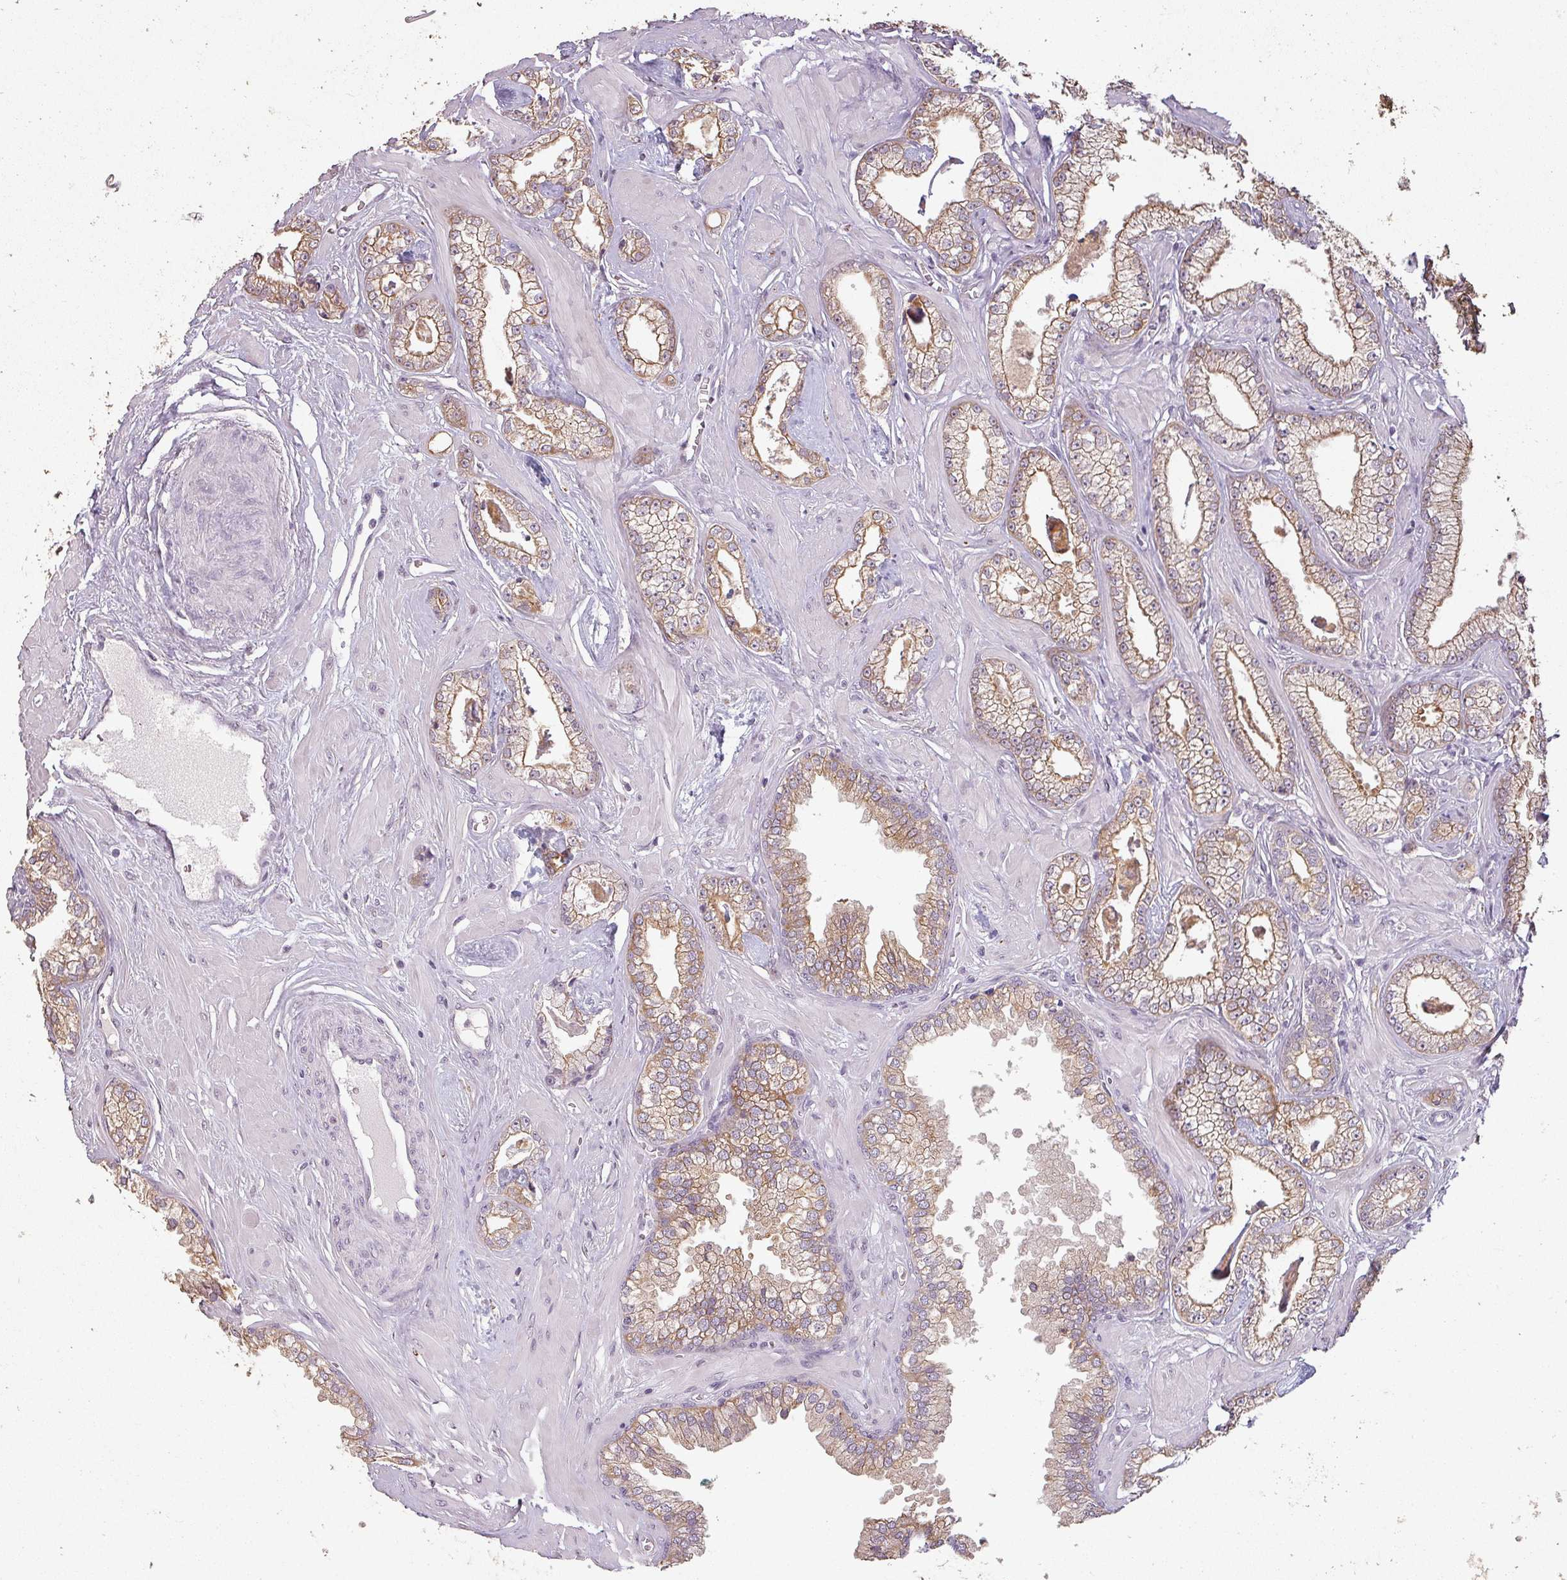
{"staining": {"intensity": "moderate", "quantity": ">75%", "location": "cytoplasmic/membranous"}, "tissue": "prostate cancer", "cell_type": "Tumor cells", "image_type": "cancer", "snomed": [{"axis": "morphology", "description": "Adenocarcinoma, Low grade"}, {"axis": "topography", "description": "Prostate"}], "caption": "There is medium levels of moderate cytoplasmic/membranous staining in tumor cells of adenocarcinoma (low-grade) (prostate), as demonstrated by immunohistochemical staining (brown color).", "gene": "LYPLA1", "patient": {"sex": "male", "age": 60}}